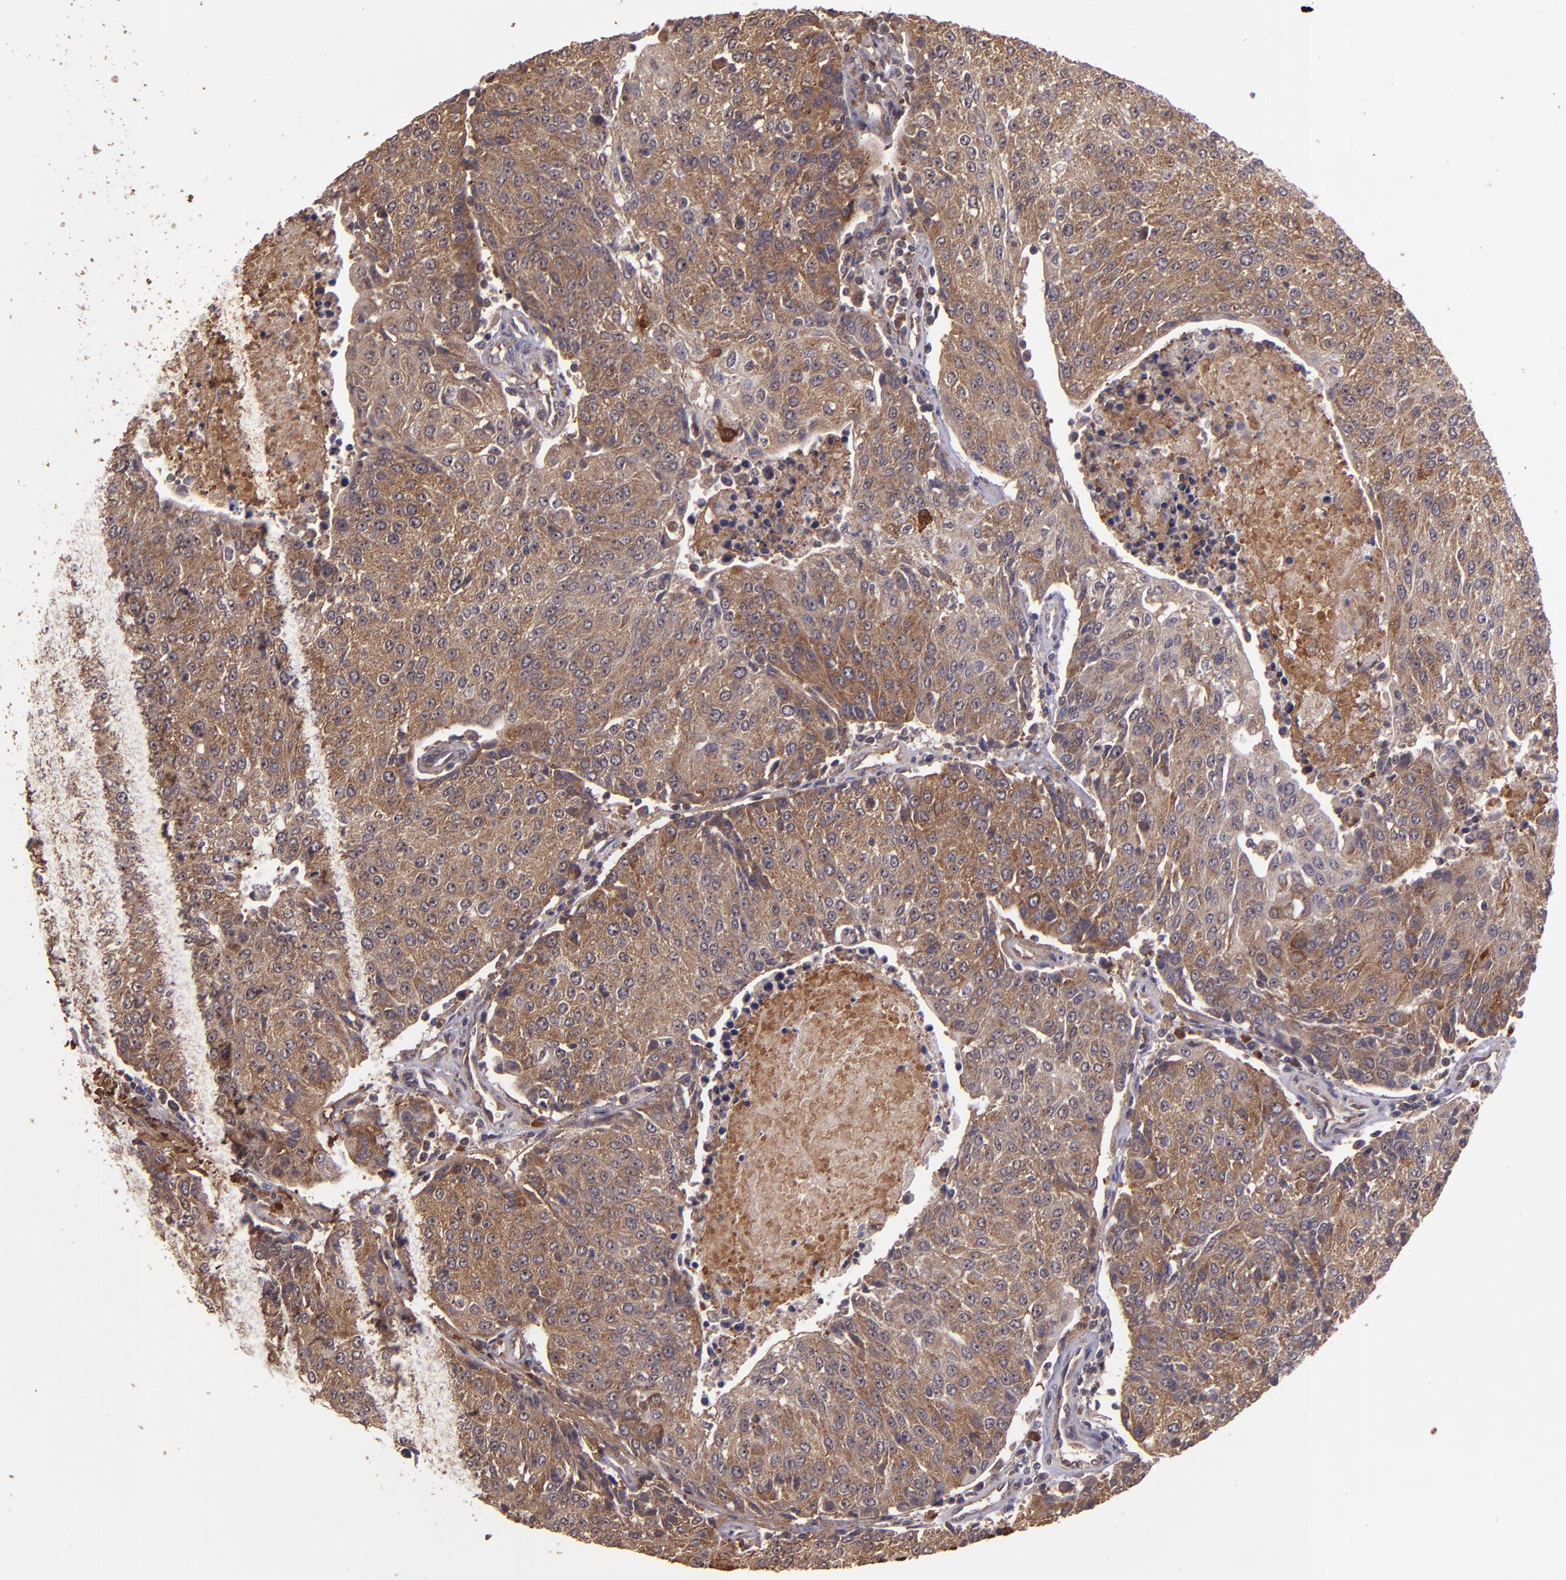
{"staining": {"intensity": "strong", "quantity": ">75%", "location": "cytoplasmic/membranous"}, "tissue": "urothelial cancer", "cell_type": "Tumor cells", "image_type": "cancer", "snomed": [{"axis": "morphology", "description": "Urothelial carcinoma, High grade"}, {"axis": "topography", "description": "Urinary bladder"}], "caption": "Human urothelial cancer stained with a protein marker displays strong staining in tumor cells.", "gene": "USP51", "patient": {"sex": "female", "age": 85}}